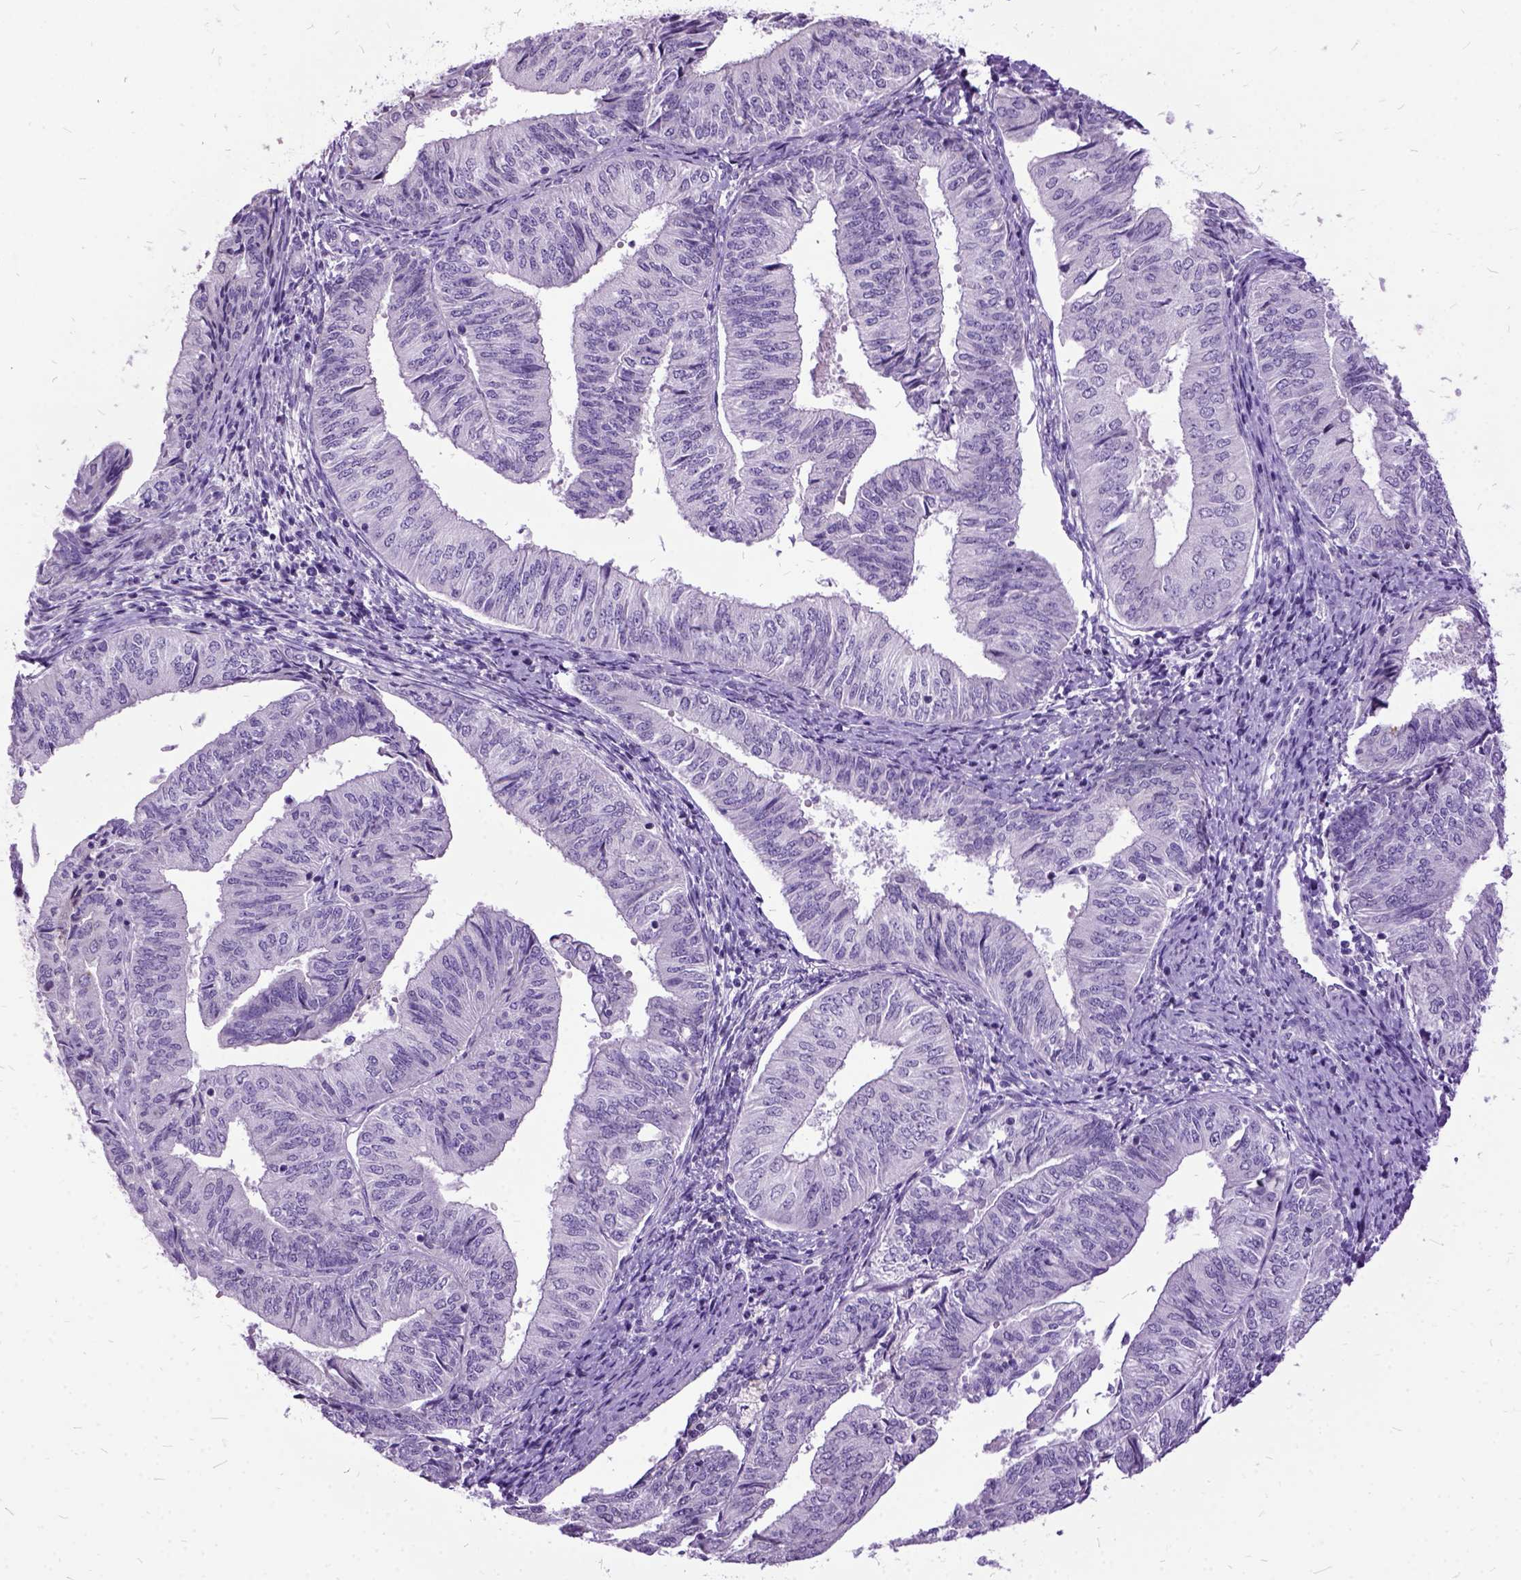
{"staining": {"intensity": "negative", "quantity": "none", "location": "none"}, "tissue": "endometrial cancer", "cell_type": "Tumor cells", "image_type": "cancer", "snomed": [{"axis": "morphology", "description": "Adenocarcinoma, NOS"}, {"axis": "topography", "description": "Endometrium"}], "caption": "Tumor cells are negative for protein expression in human adenocarcinoma (endometrial).", "gene": "MME", "patient": {"sex": "female", "age": 58}}